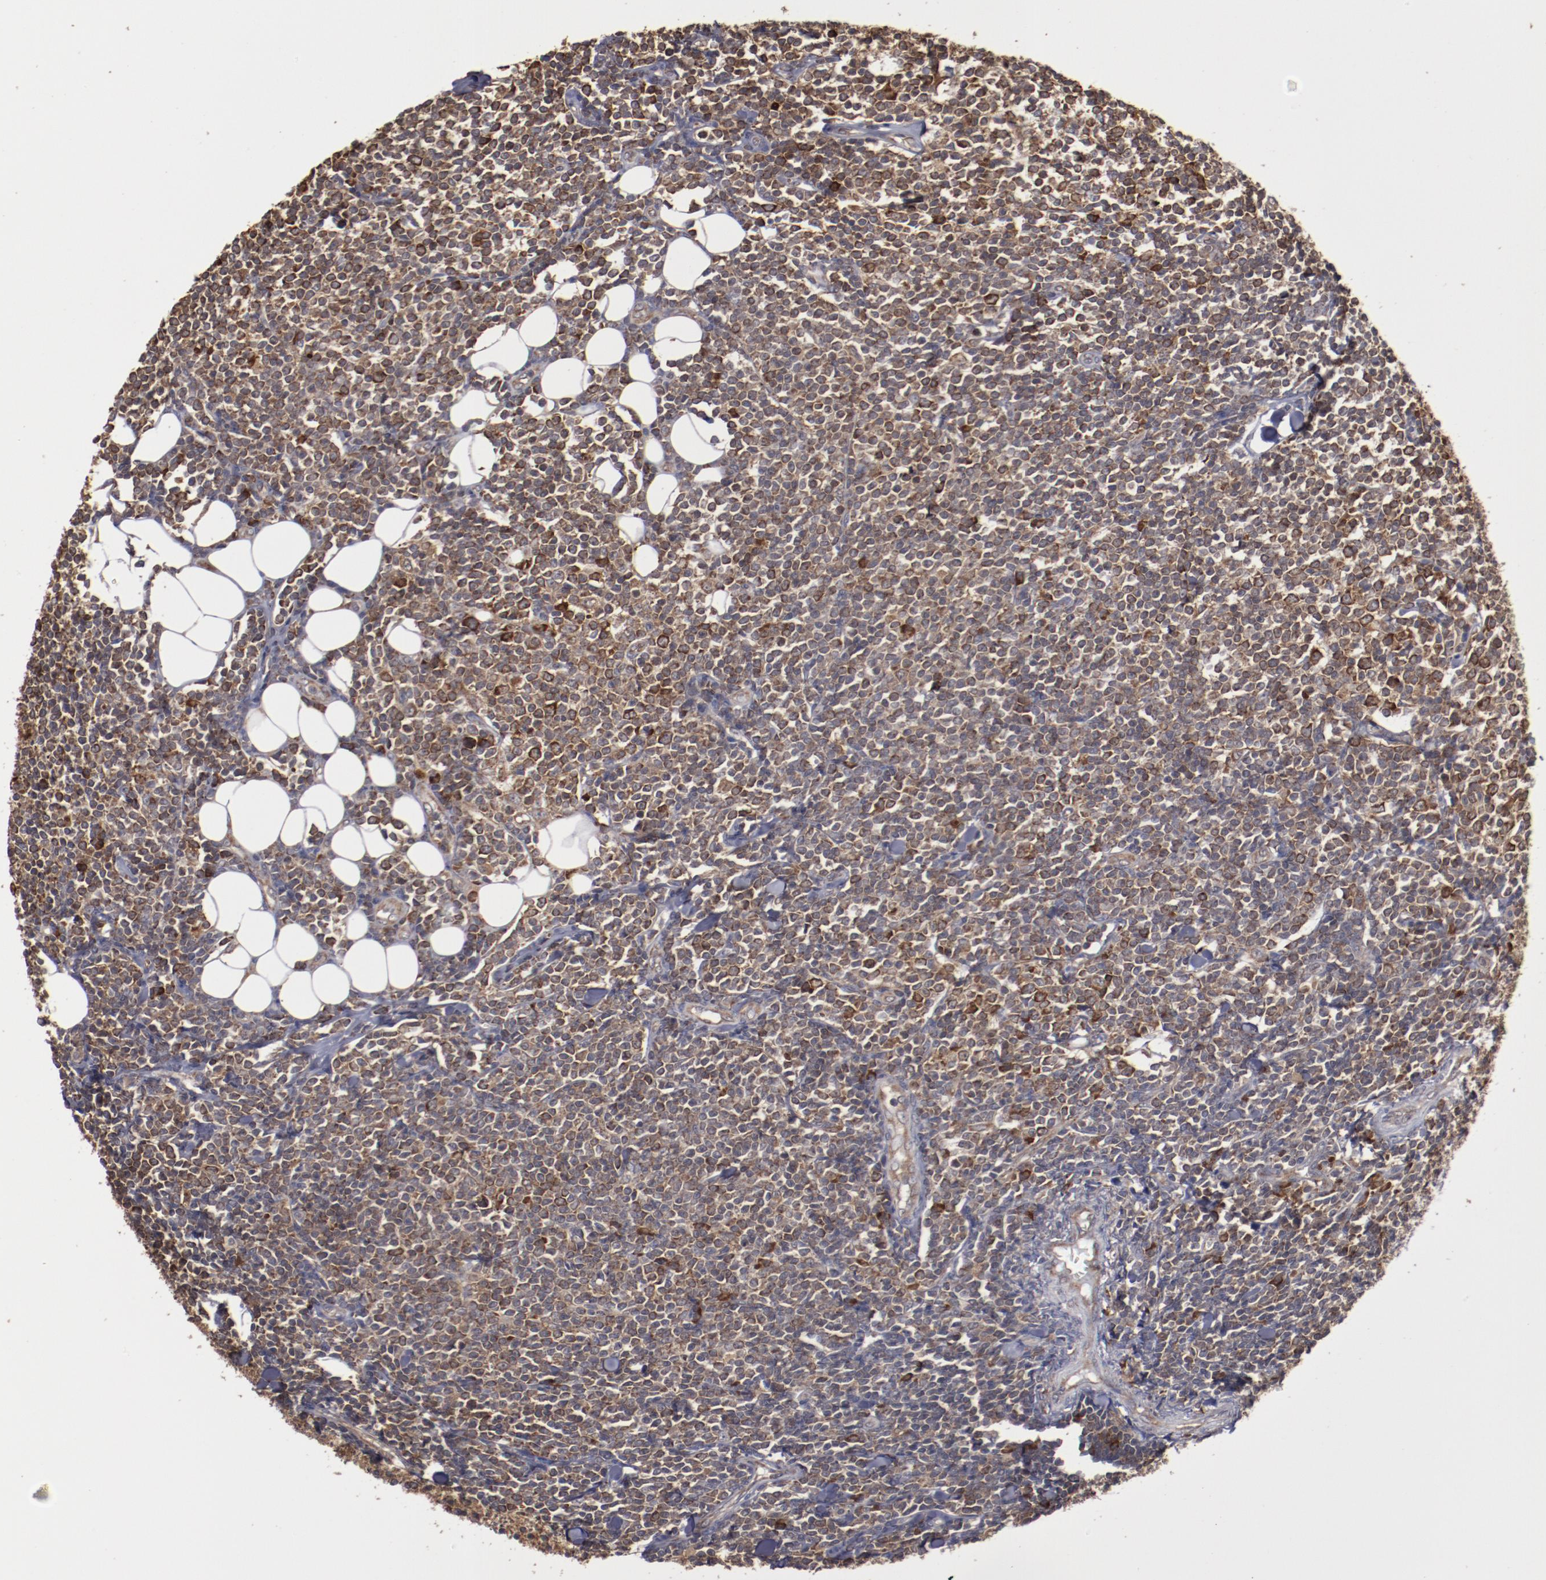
{"staining": {"intensity": "strong", "quantity": ">75%", "location": "cytoplasmic/membranous"}, "tissue": "lymphoma", "cell_type": "Tumor cells", "image_type": "cancer", "snomed": [{"axis": "morphology", "description": "Malignant lymphoma, non-Hodgkin's type, Low grade"}, {"axis": "topography", "description": "Soft tissue"}], "caption": "Immunohistochemistry (IHC) histopathology image of lymphoma stained for a protein (brown), which demonstrates high levels of strong cytoplasmic/membranous staining in approximately >75% of tumor cells.", "gene": "RPS4Y1", "patient": {"sex": "male", "age": 92}}